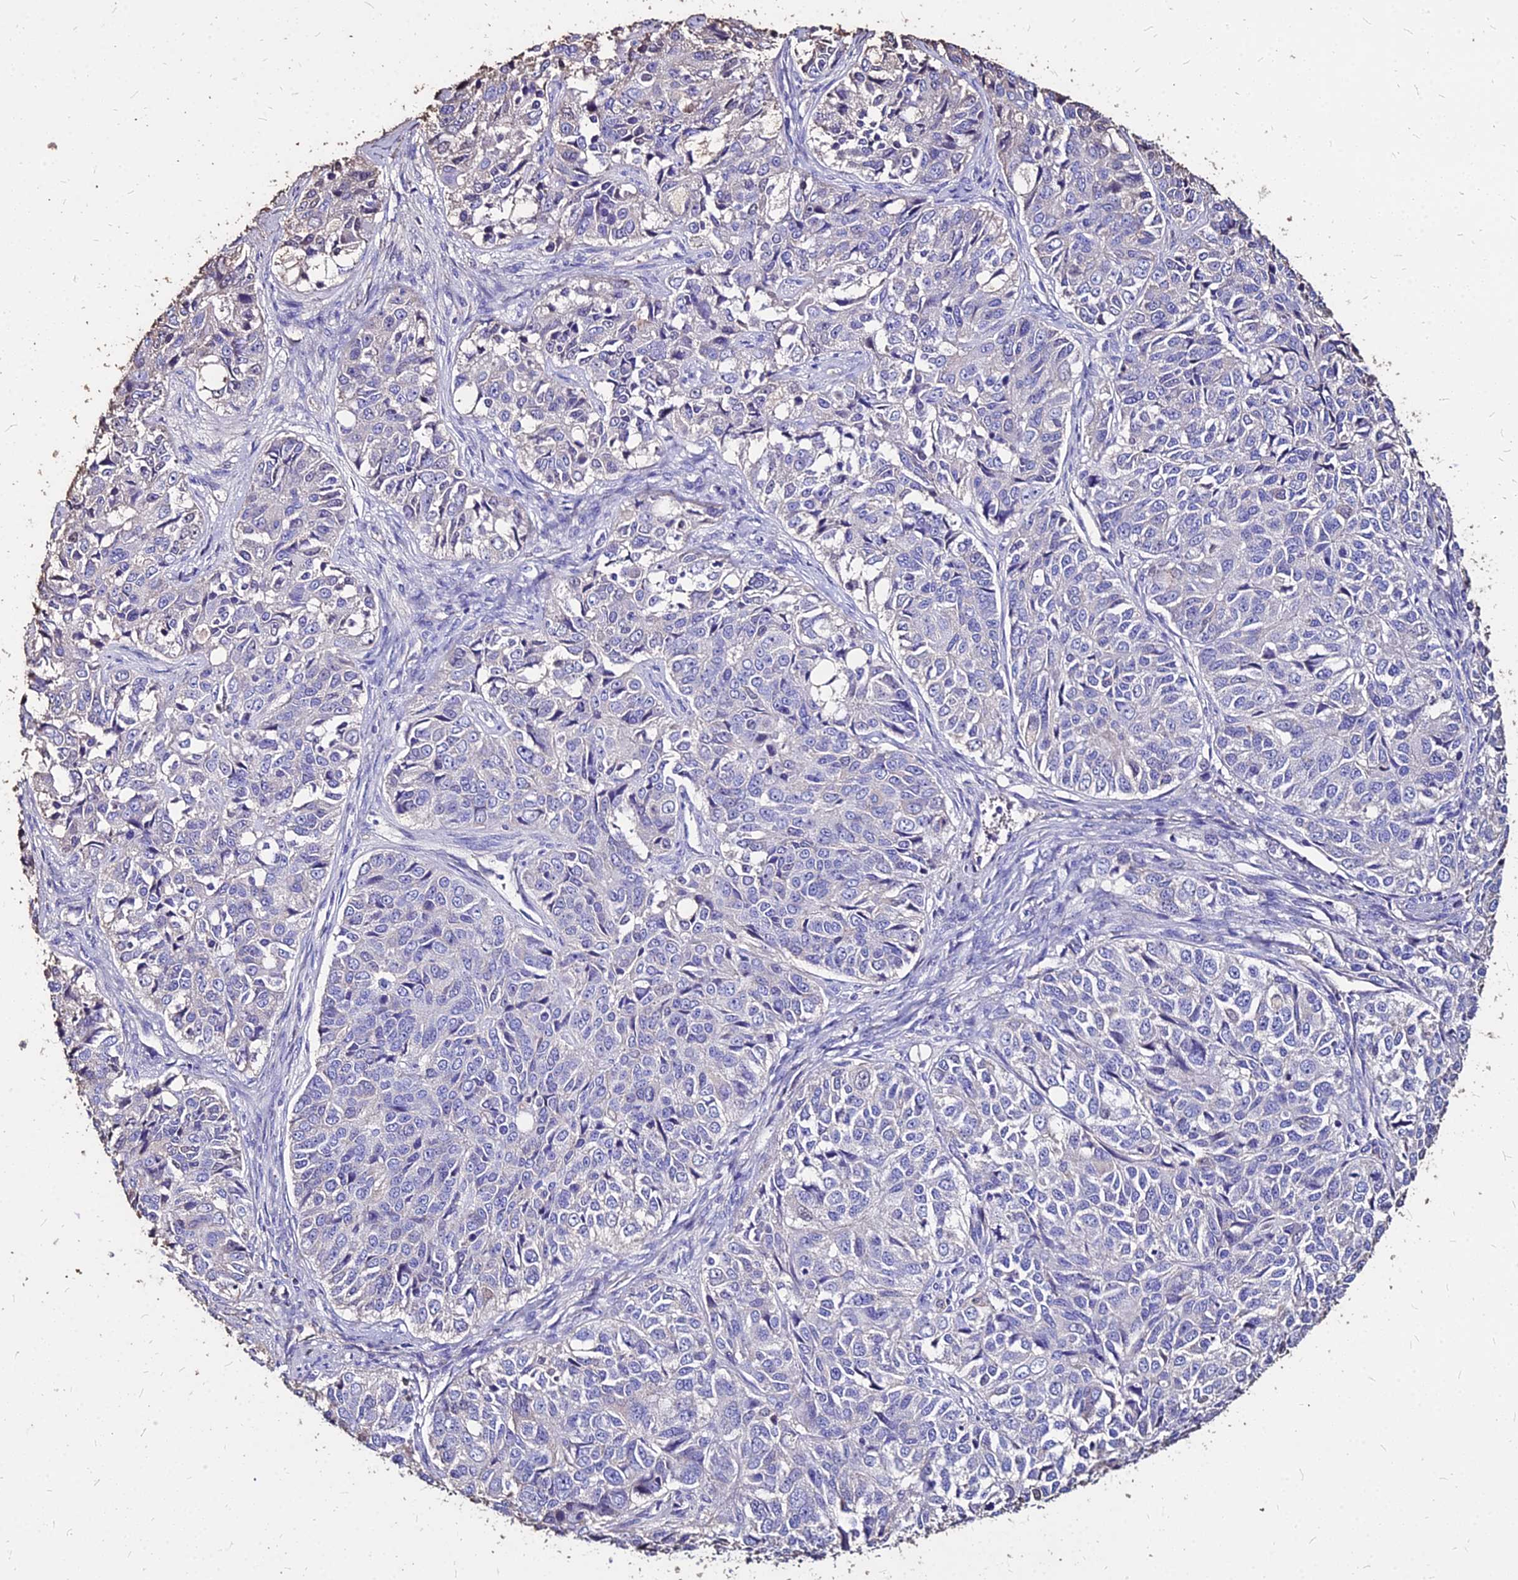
{"staining": {"intensity": "negative", "quantity": "none", "location": "none"}, "tissue": "ovarian cancer", "cell_type": "Tumor cells", "image_type": "cancer", "snomed": [{"axis": "morphology", "description": "Carcinoma, endometroid"}, {"axis": "topography", "description": "Ovary"}], "caption": "This micrograph is of ovarian cancer (endometroid carcinoma) stained with IHC to label a protein in brown with the nuclei are counter-stained blue. There is no staining in tumor cells.", "gene": "NME5", "patient": {"sex": "female", "age": 51}}